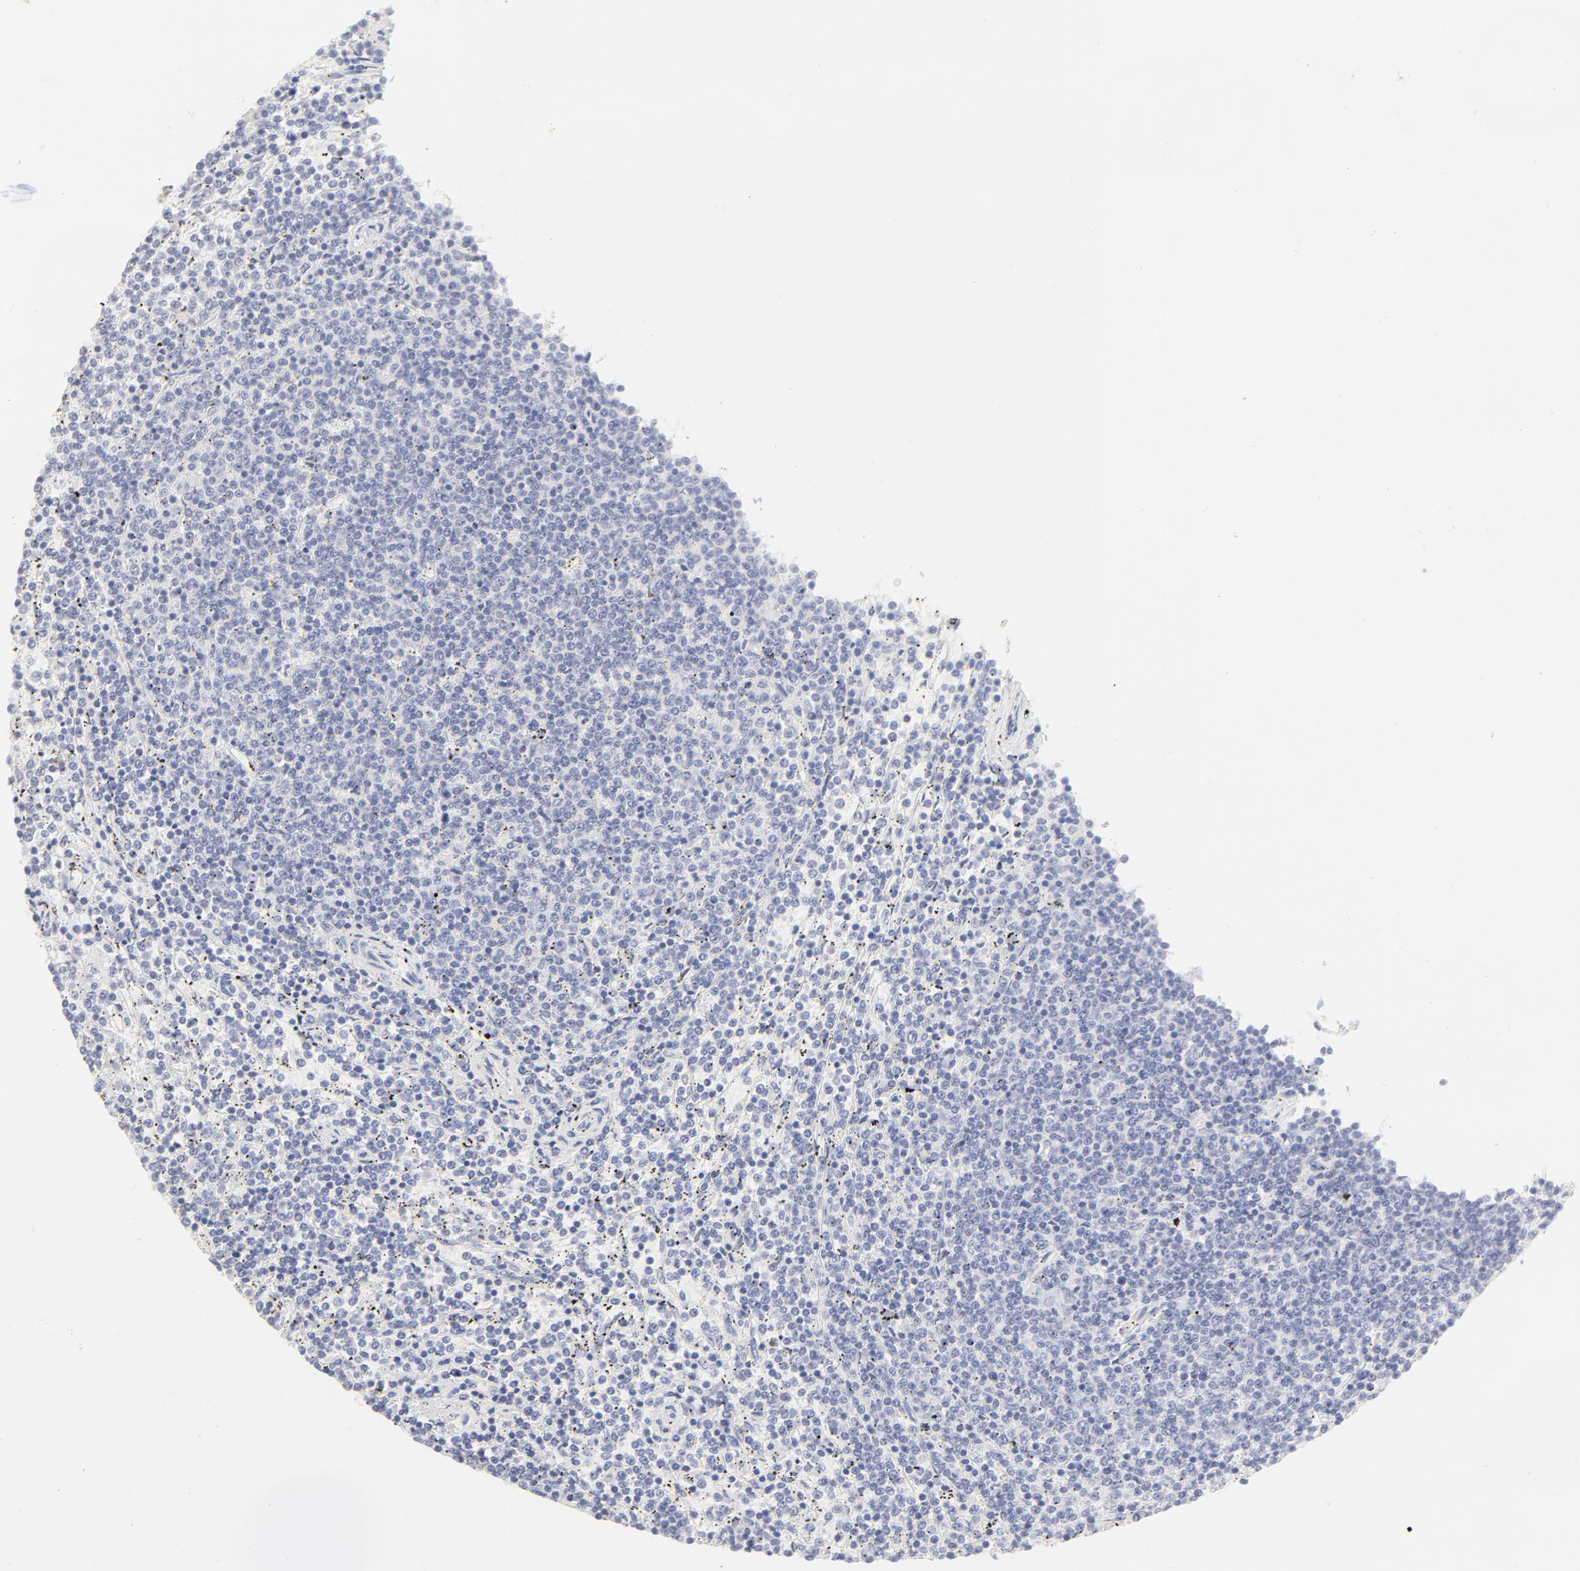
{"staining": {"intensity": "negative", "quantity": "none", "location": "none"}, "tissue": "lymphoma", "cell_type": "Tumor cells", "image_type": "cancer", "snomed": [{"axis": "morphology", "description": "Malignant lymphoma, non-Hodgkin's type, Low grade"}, {"axis": "topography", "description": "Spleen"}], "caption": "IHC photomicrograph of neoplastic tissue: low-grade malignant lymphoma, non-Hodgkin's type stained with DAB demonstrates no significant protein staining in tumor cells.", "gene": "ELF3", "patient": {"sex": "female", "age": 50}}